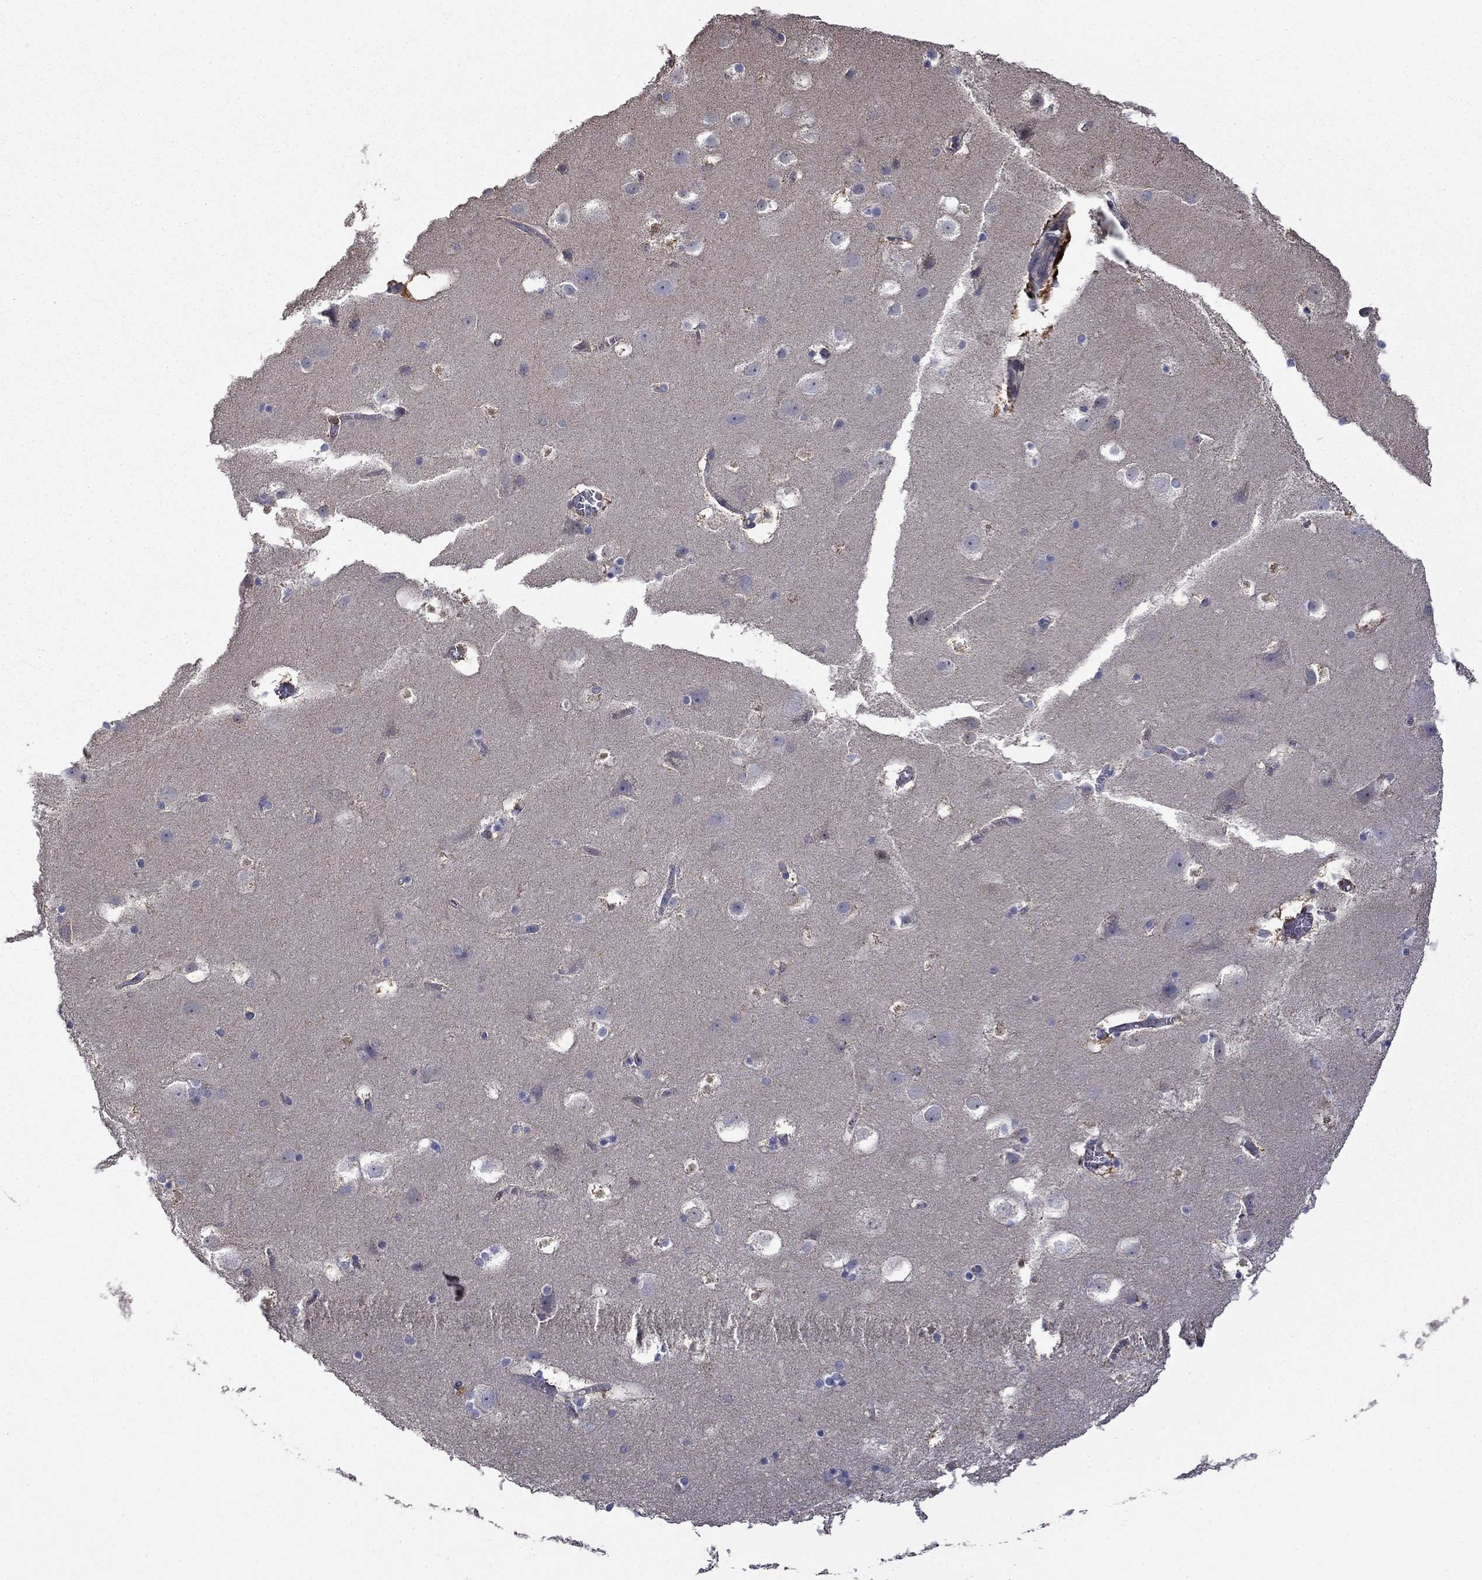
{"staining": {"intensity": "moderate", "quantity": "<25%", "location": "nuclear"}, "tissue": "hippocampus", "cell_type": "Glial cells", "image_type": "normal", "snomed": [{"axis": "morphology", "description": "Normal tissue, NOS"}, {"axis": "topography", "description": "Hippocampus"}], "caption": "Immunohistochemistry (IHC) image of normal hippocampus stained for a protein (brown), which demonstrates low levels of moderate nuclear staining in about <25% of glial cells.", "gene": "CAMKK2", "patient": {"sex": "male", "age": 45}}